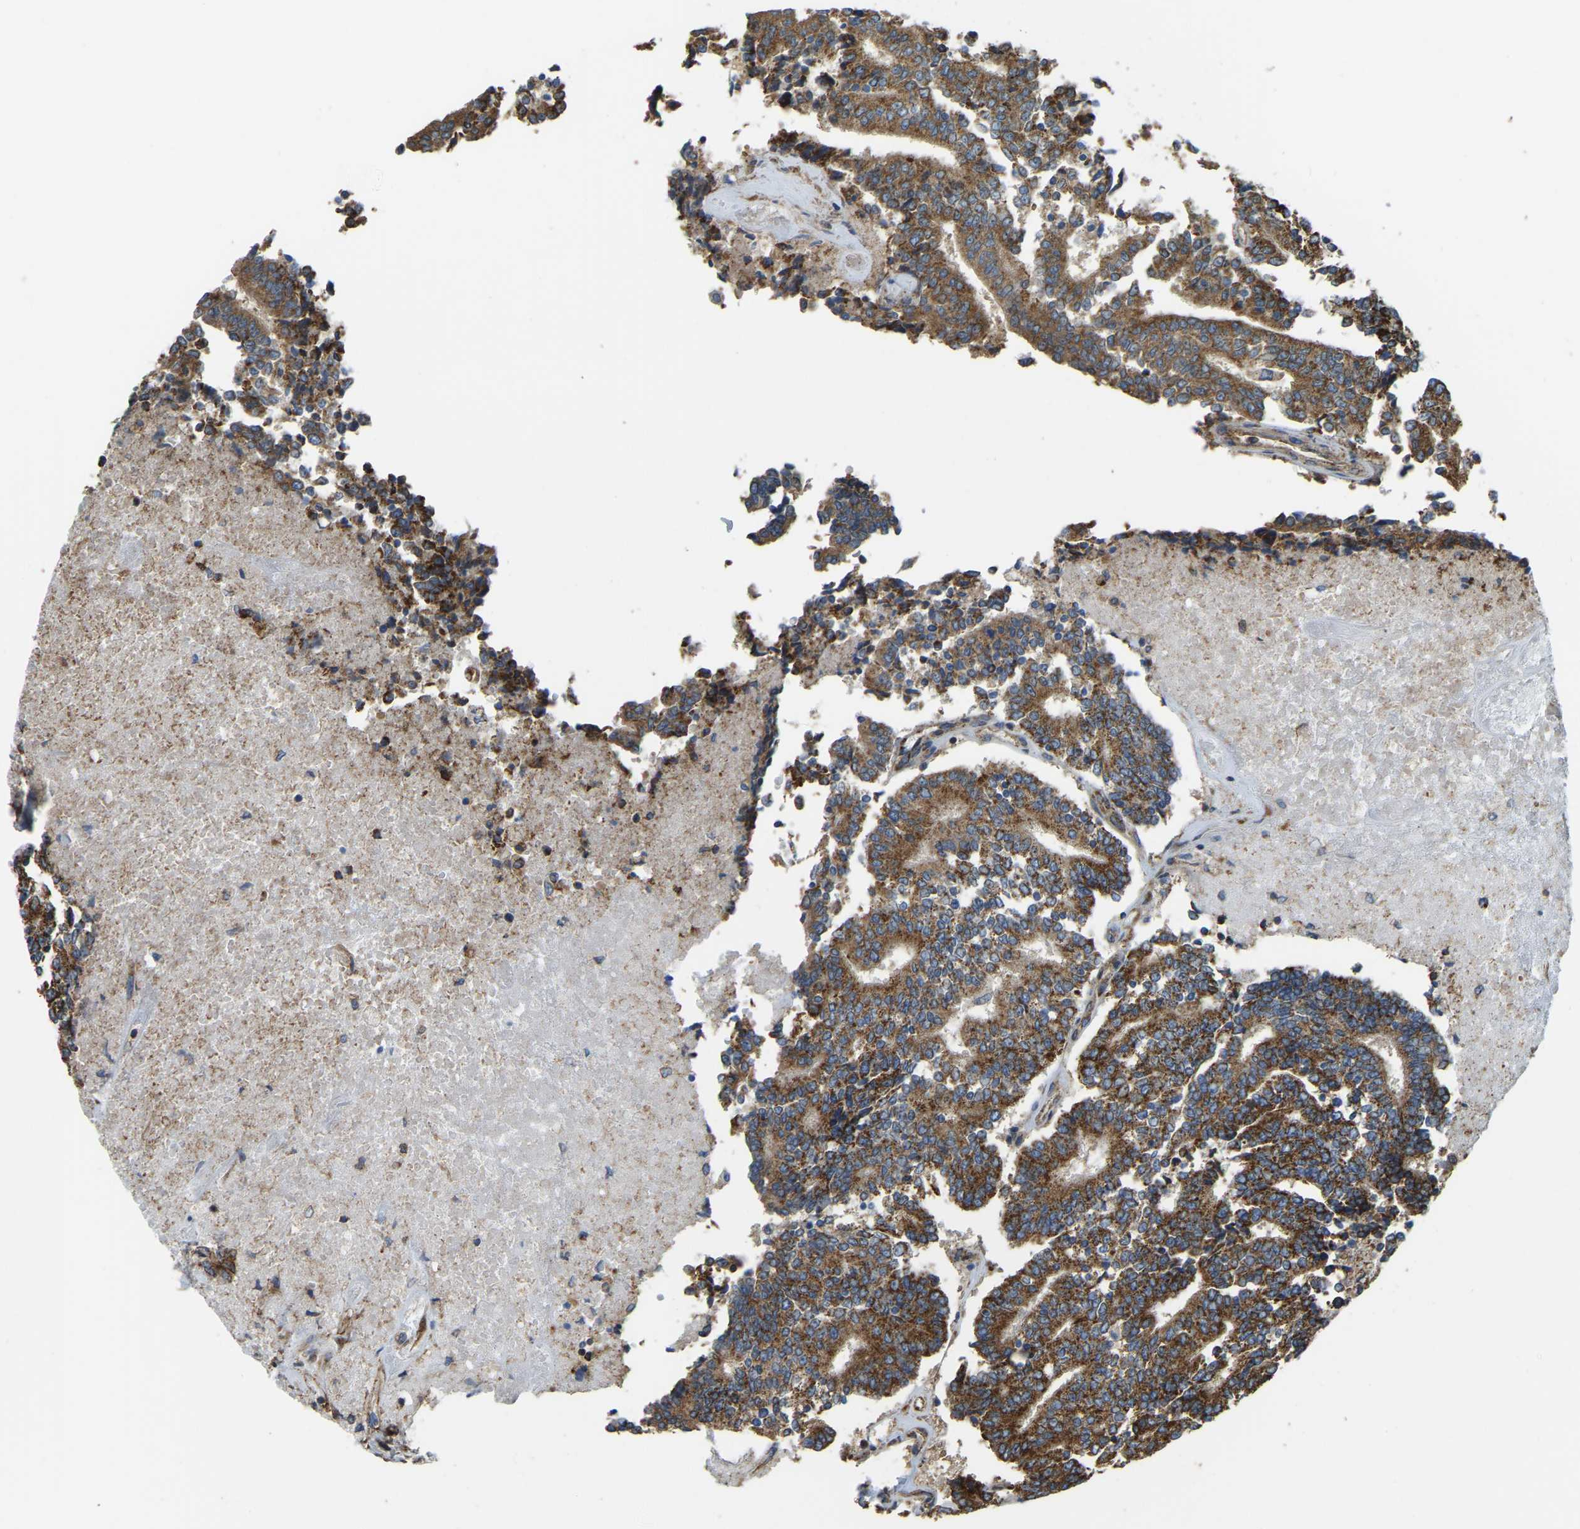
{"staining": {"intensity": "strong", "quantity": ">75%", "location": "cytoplasmic/membranous"}, "tissue": "prostate cancer", "cell_type": "Tumor cells", "image_type": "cancer", "snomed": [{"axis": "morphology", "description": "Normal tissue, NOS"}, {"axis": "morphology", "description": "Adenocarcinoma, High grade"}, {"axis": "topography", "description": "Prostate"}, {"axis": "topography", "description": "Seminal veicle"}], "caption": "Strong cytoplasmic/membranous protein positivity is appreciated in approximately >75% of tumor cells in prostate adenocarcinoma (high-grade). (Stains: DAB in brown, nuclei in blue, Microscopy: brightfield microscopy at high magnification).", "gene": "PSMD7", "patient": {"sex": "male", "age": 55}}